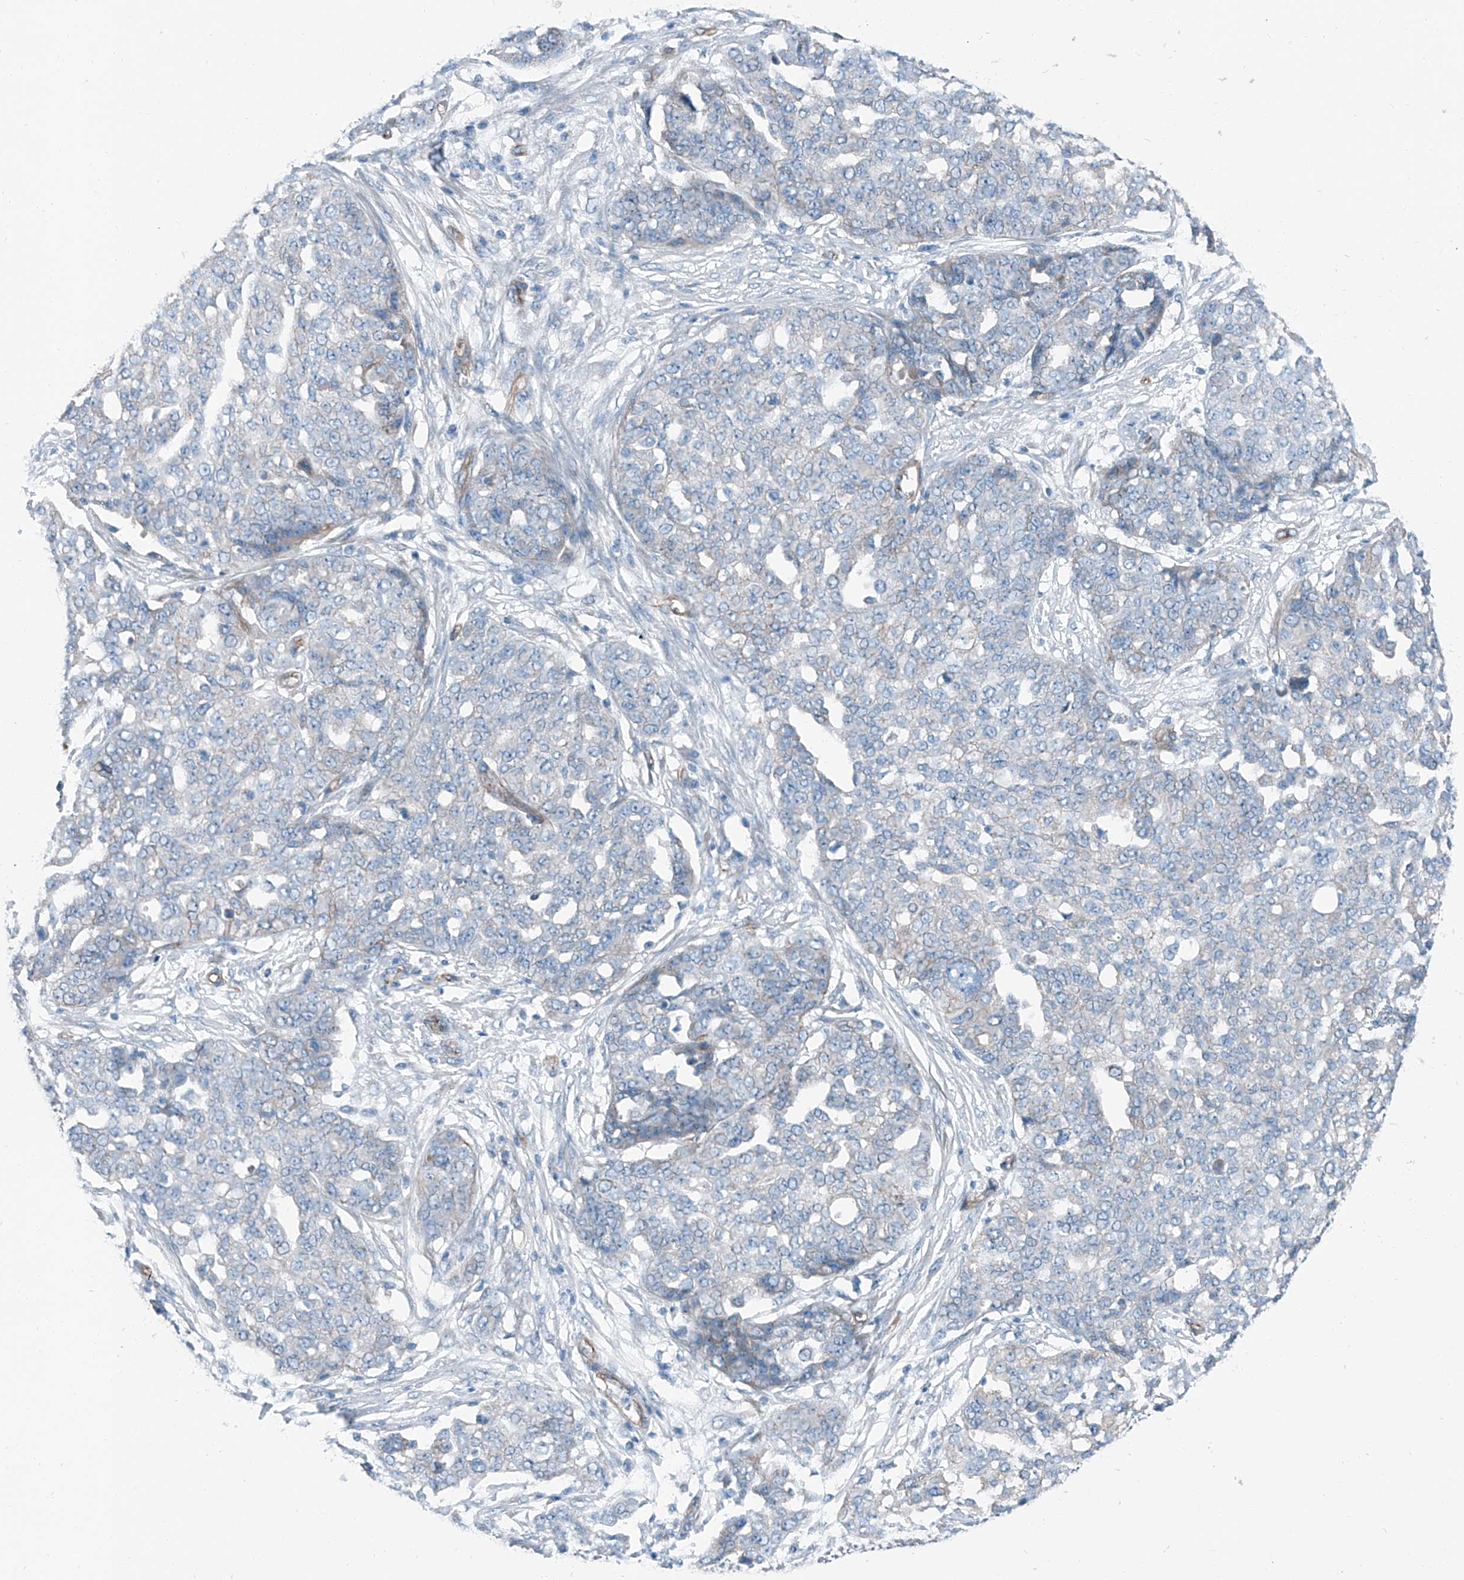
{"staining": {"intensity": "negative", "quantity": "none", "location": "none"}, "tissue": "ovarian cancer", "cell_type": "Tumor cells", "image_type": "cancer", "snomed": [{"axis": "morphology", "description": "Cystadenocarcinoma, serous, NOS"}, {"axis": "topography", "description": "Soft tissue"}, {"axis": "topography", "description": "Ovary"}], "caption": "Histopathology image shows no protein positivity in tumor cells of serous cystadenocarcinoma (ovarian) tissue.", "gene": "THEMIS2", "patient": {"sex": "female", "age": 57}}